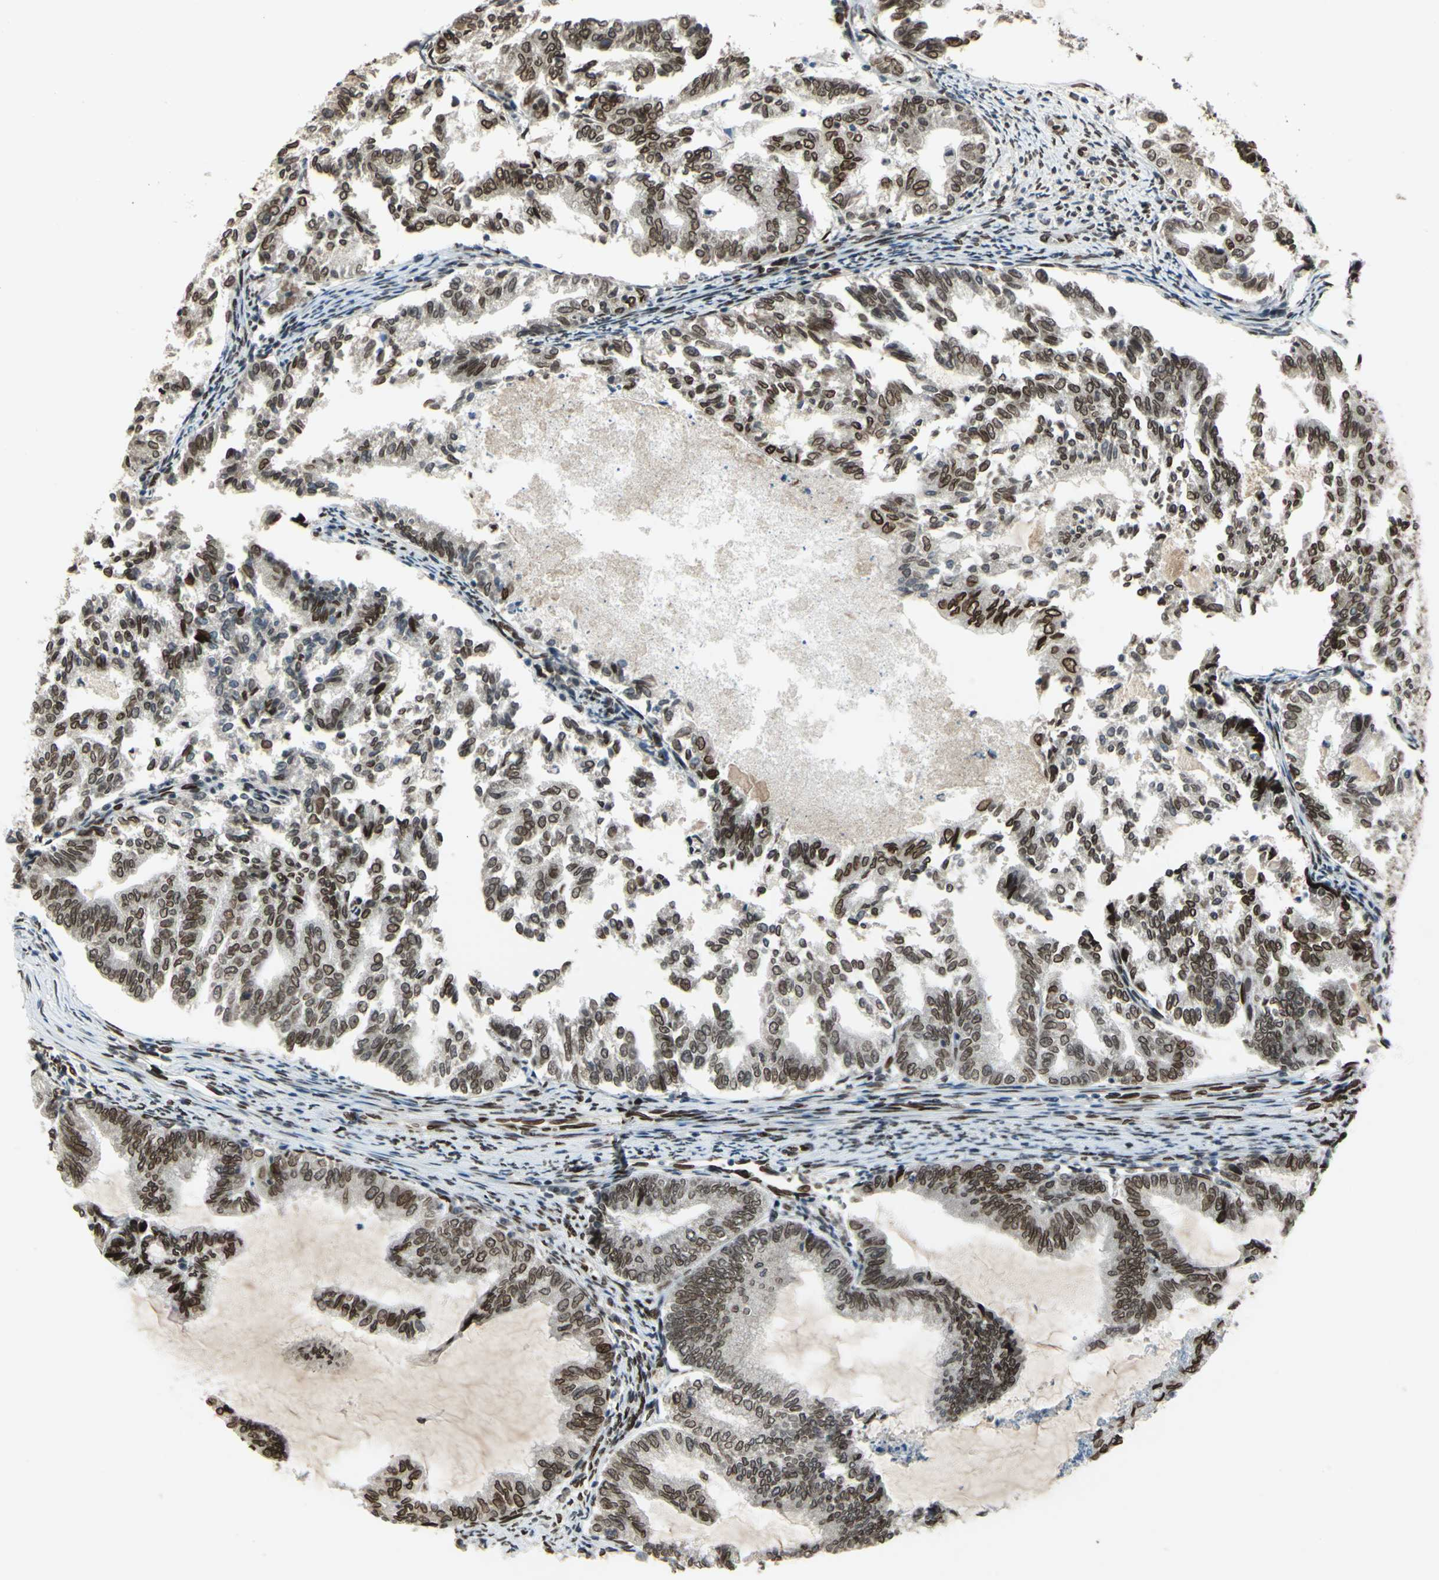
{"staining": {"intensity": "strong", "quantity": ">75%", "location": "cytoplasmic/membranous,nuclear"}, "tissue": "endometrial cancer", "cell_type": "Tumor cells", "image_type": "cancer", "snomed": [{"axis": "morphology", "description": "Adenocarcinoma, NOS"}, {"axis": "topography", "description": "Endometrium"}], "caption": "The histopathology image displays staining of endometrial adenocarcinoma, revealing strong cytoplasmic/membranous and nuclear protein positivity (brown color) within tumor cells.", "gene": "ISY1", "patient": {"sex": "female", "age": 79}}